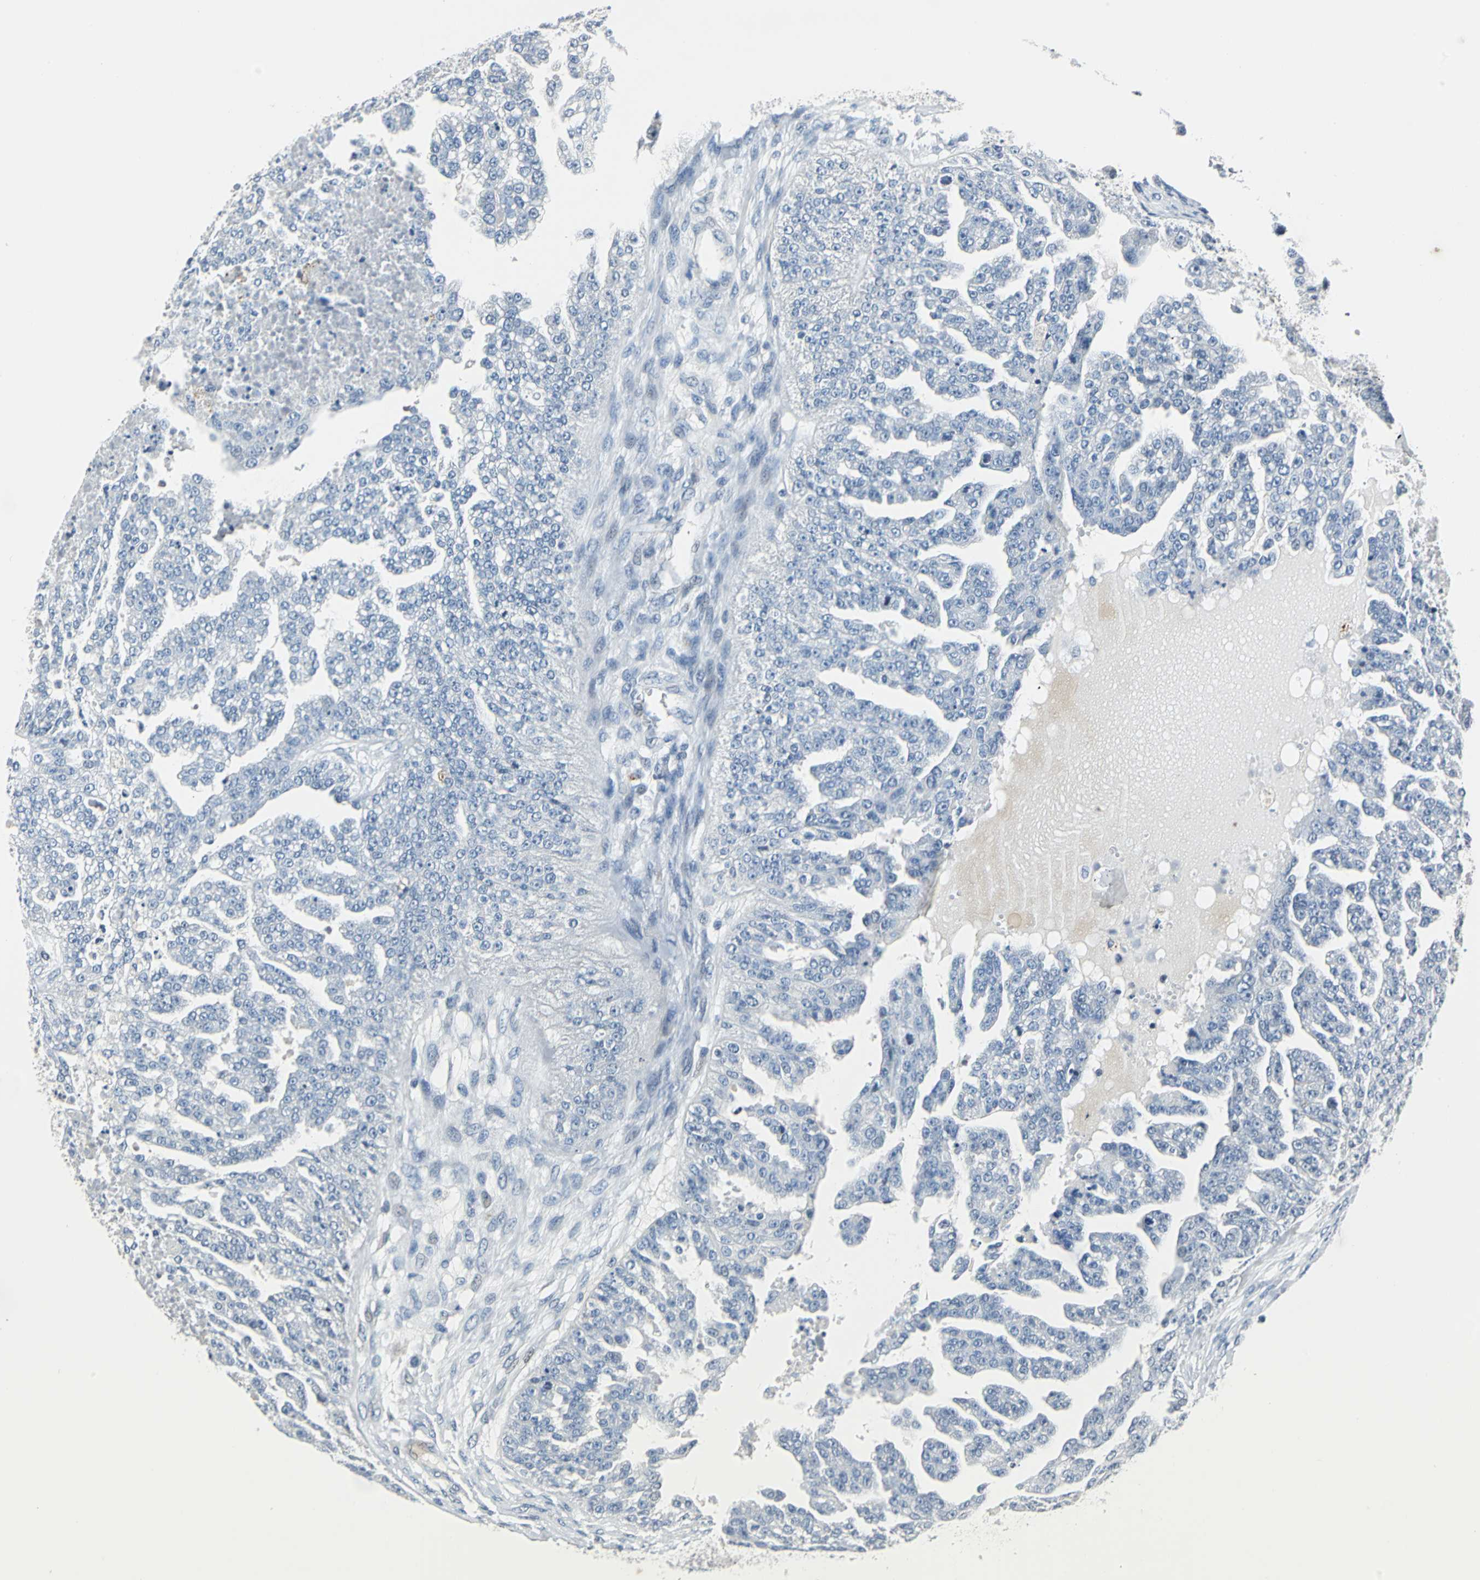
{"staining": {"intensity": "negative", "quantity": "none", "location": "none"}, "tissue": "ovarian cancer", "cell_type": "Tumor cells", "image_type": "cancer", "snomed": [{"axis": "morphology", "description": "Carcinoma, NOS"}, {"axis": "topography", "description": "Soft tissue"}, {"axis": "topography", "description": "Ovary"}], "caption": "This is an IHC micrograph of carcinoma (ovarian). There is no expression in tumor cells.", "gene": "HCFC2", "patient": {"sex": "female", "age": 54}}